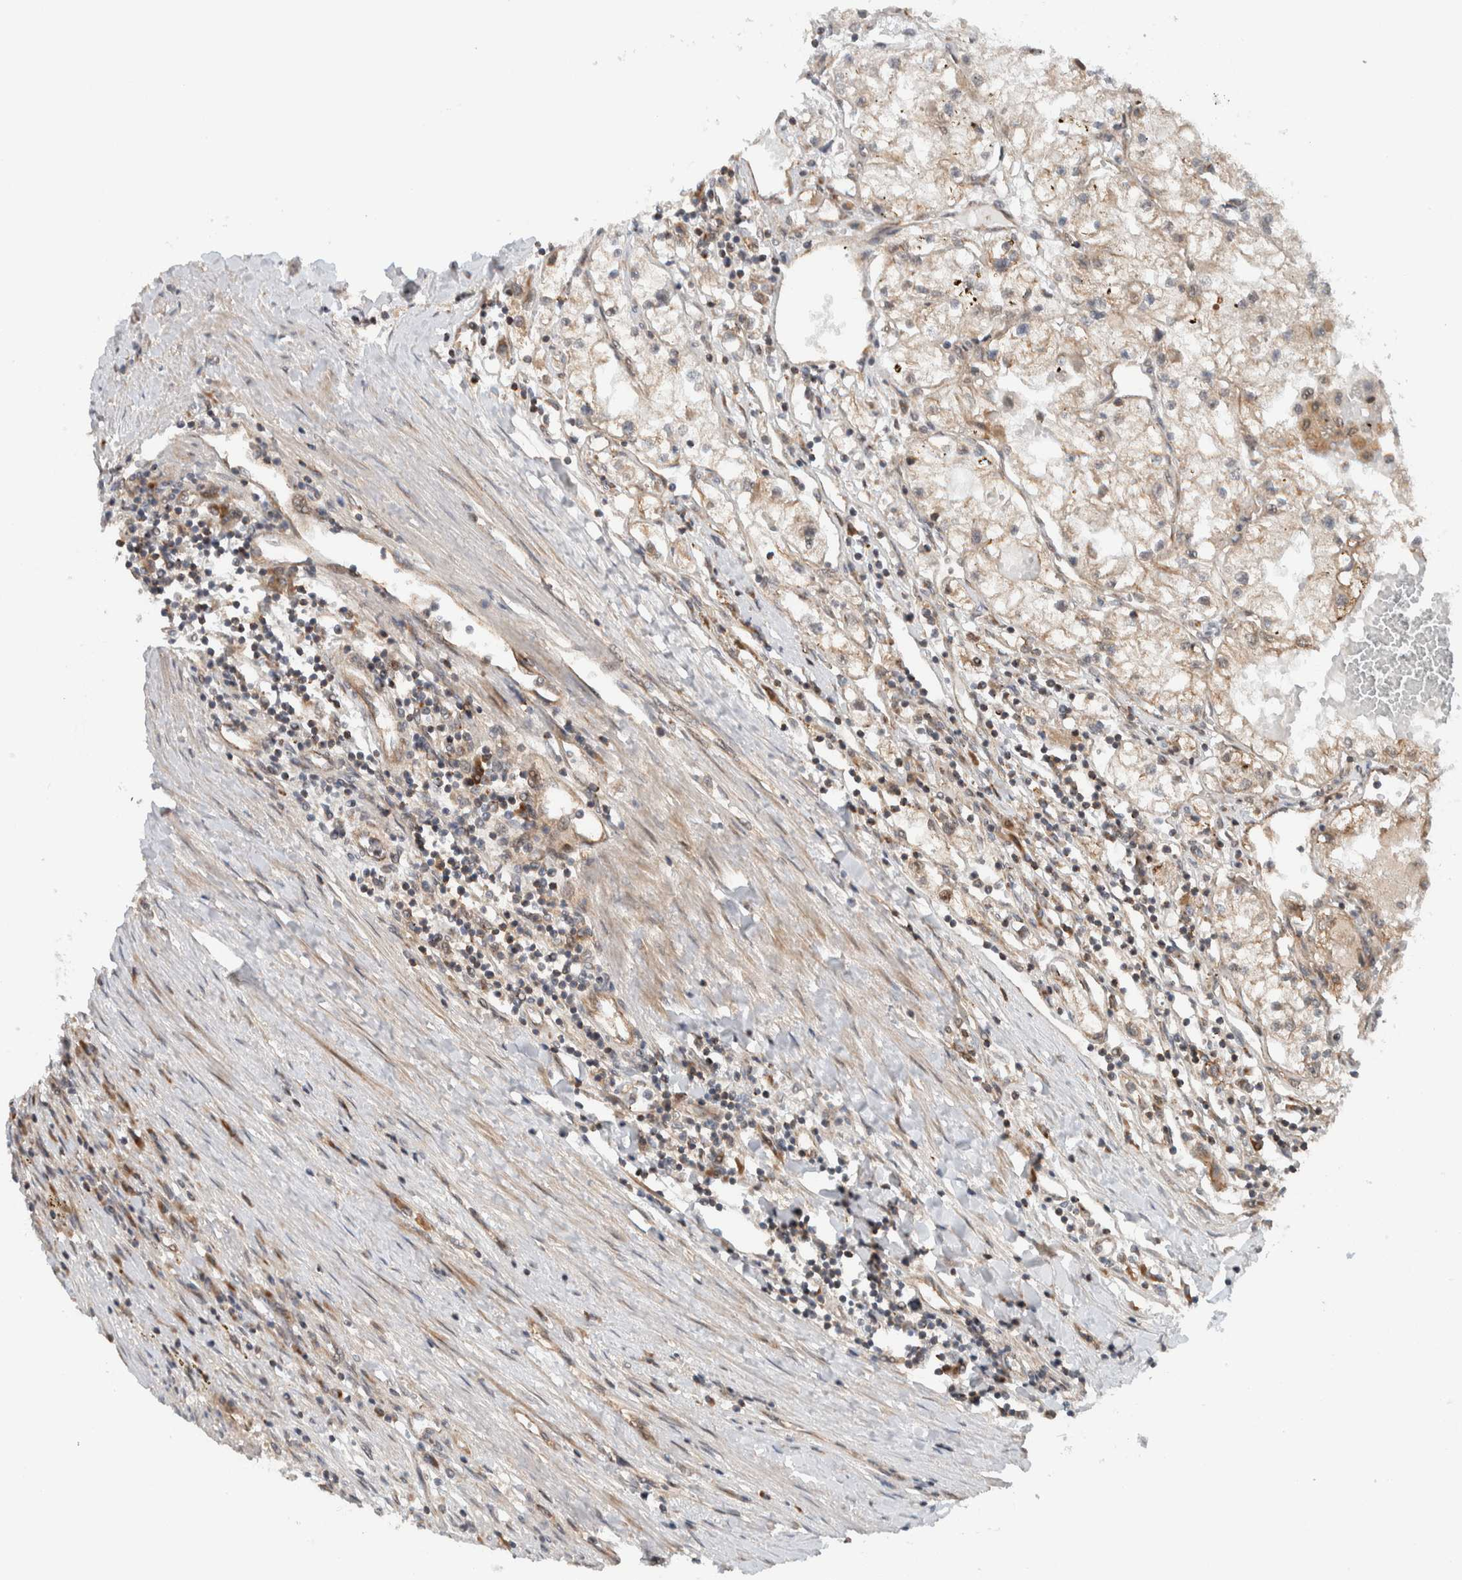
{"staining": {"intensity": "weak", "quantity": "<25%", "location": "cytoplasmic/membranous"}, "tissue": "renal cancer", "cell_type": "Tumor cells", "image_type": "cancer", "snomed": [{"axis": "morphology", "description": "Adenocarcinoma, NOS"}, {"axis": "topography", "description": "Kidney"}], "caption": "Histopathology image shows no protein staining in tumor cells of renal cancer tissue.", "gene": "KLHL6", "patient": {"sex": "male", "age": 68}}